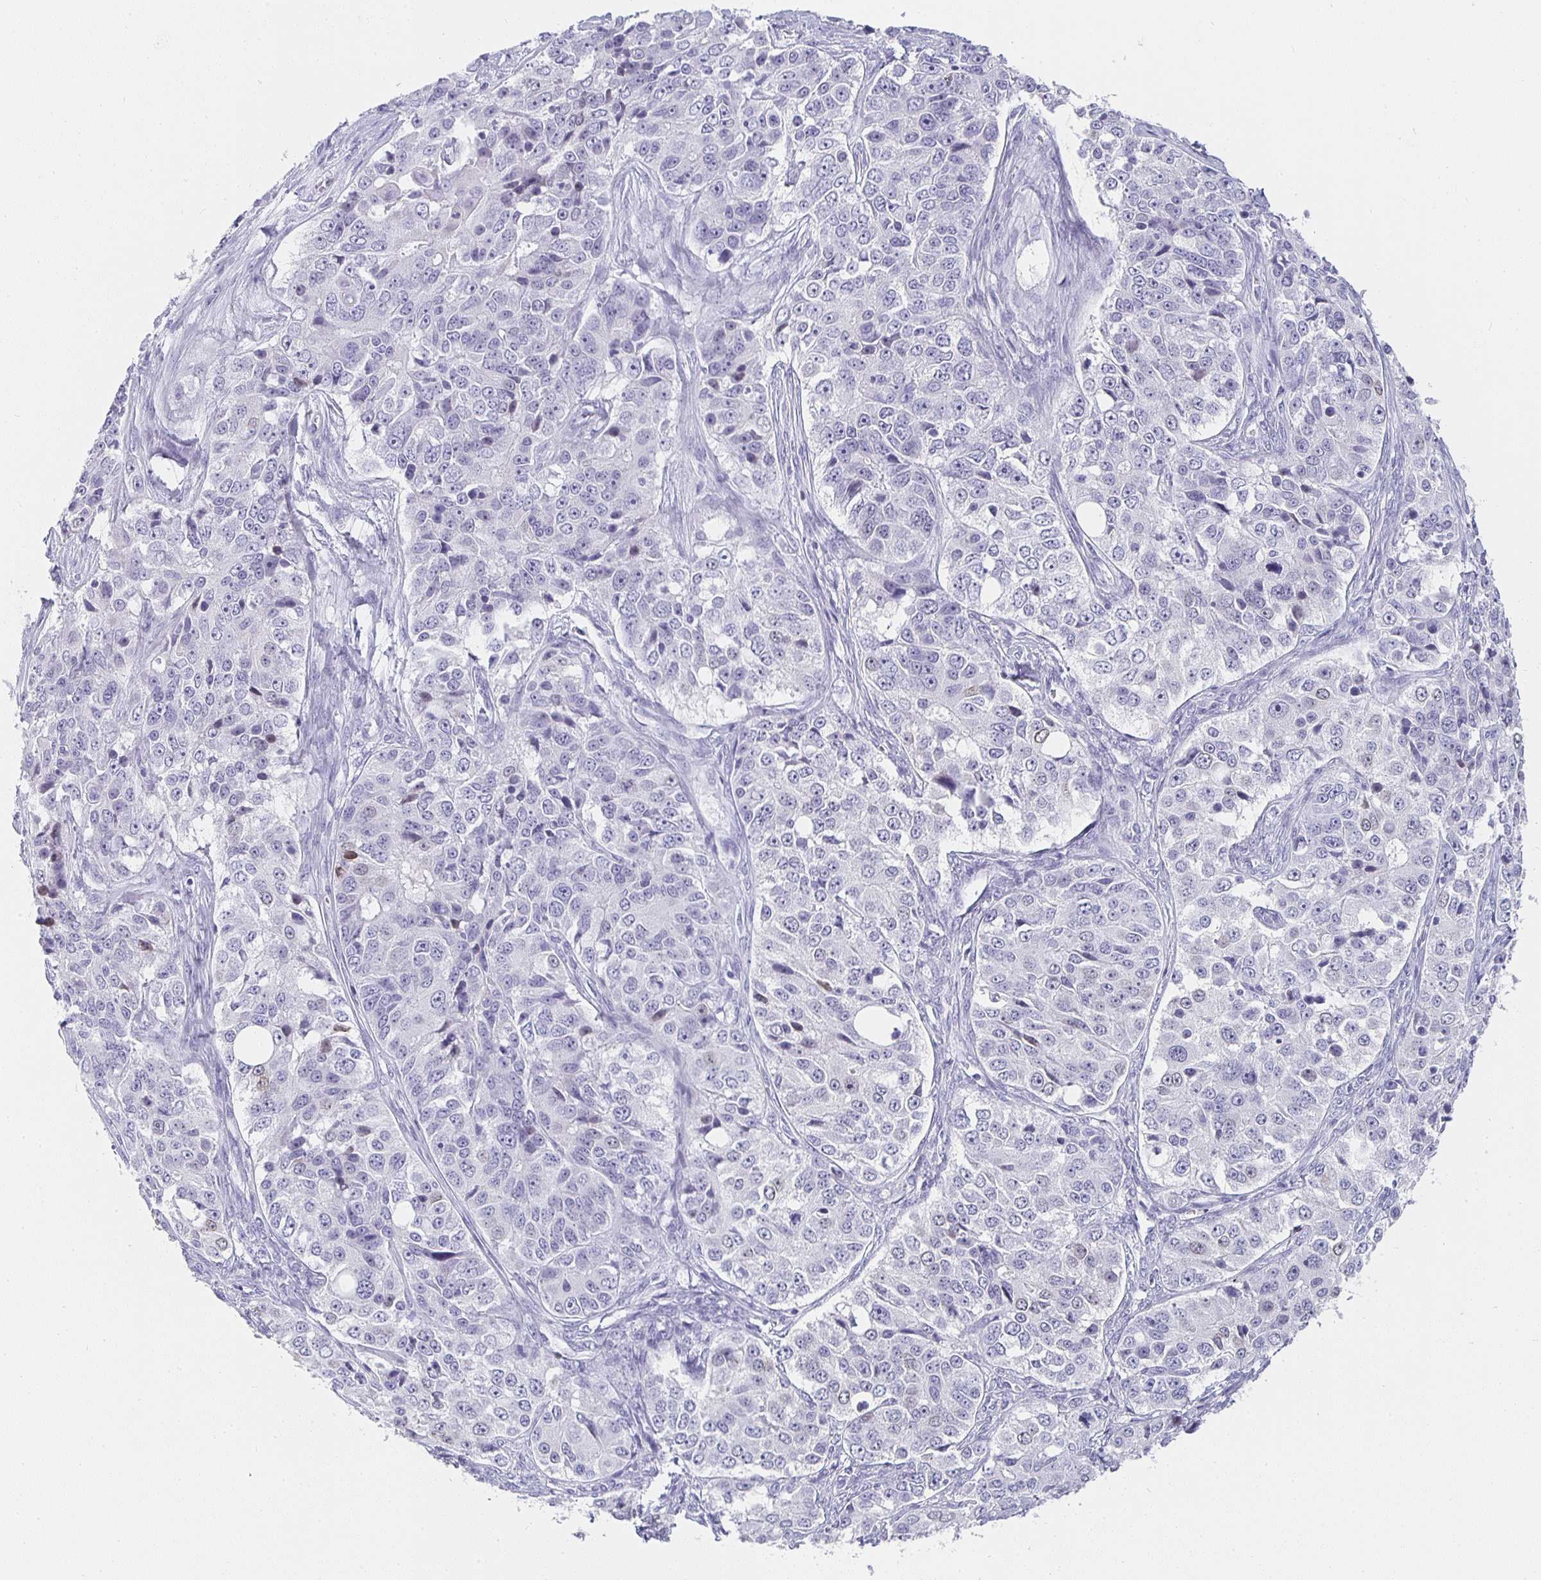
{"staining": {"intensity": "negative", "quantity": "none", "location": "none"}, "tissue": "ovarian cancer", "cell_type": "Tumor cells", "image_type": "cancer", "snomed": [{"axis": "morphology", "description": "Carcinoma, endometroid"}, {"axis": "topography", "description": "Ovary"}], "caption": "Immunohistochemical staining of endometroid carcinoma (ovarian) demonstrates no significant positivity in tumor cells. The staining was performed using DAB to visualize the protein expression in brown, while the nuclei were stained in blue with hematoxylin (Magnification: 20x).", "gene": "TPSD1", "patient": {"sex": "female", "age": 51}}